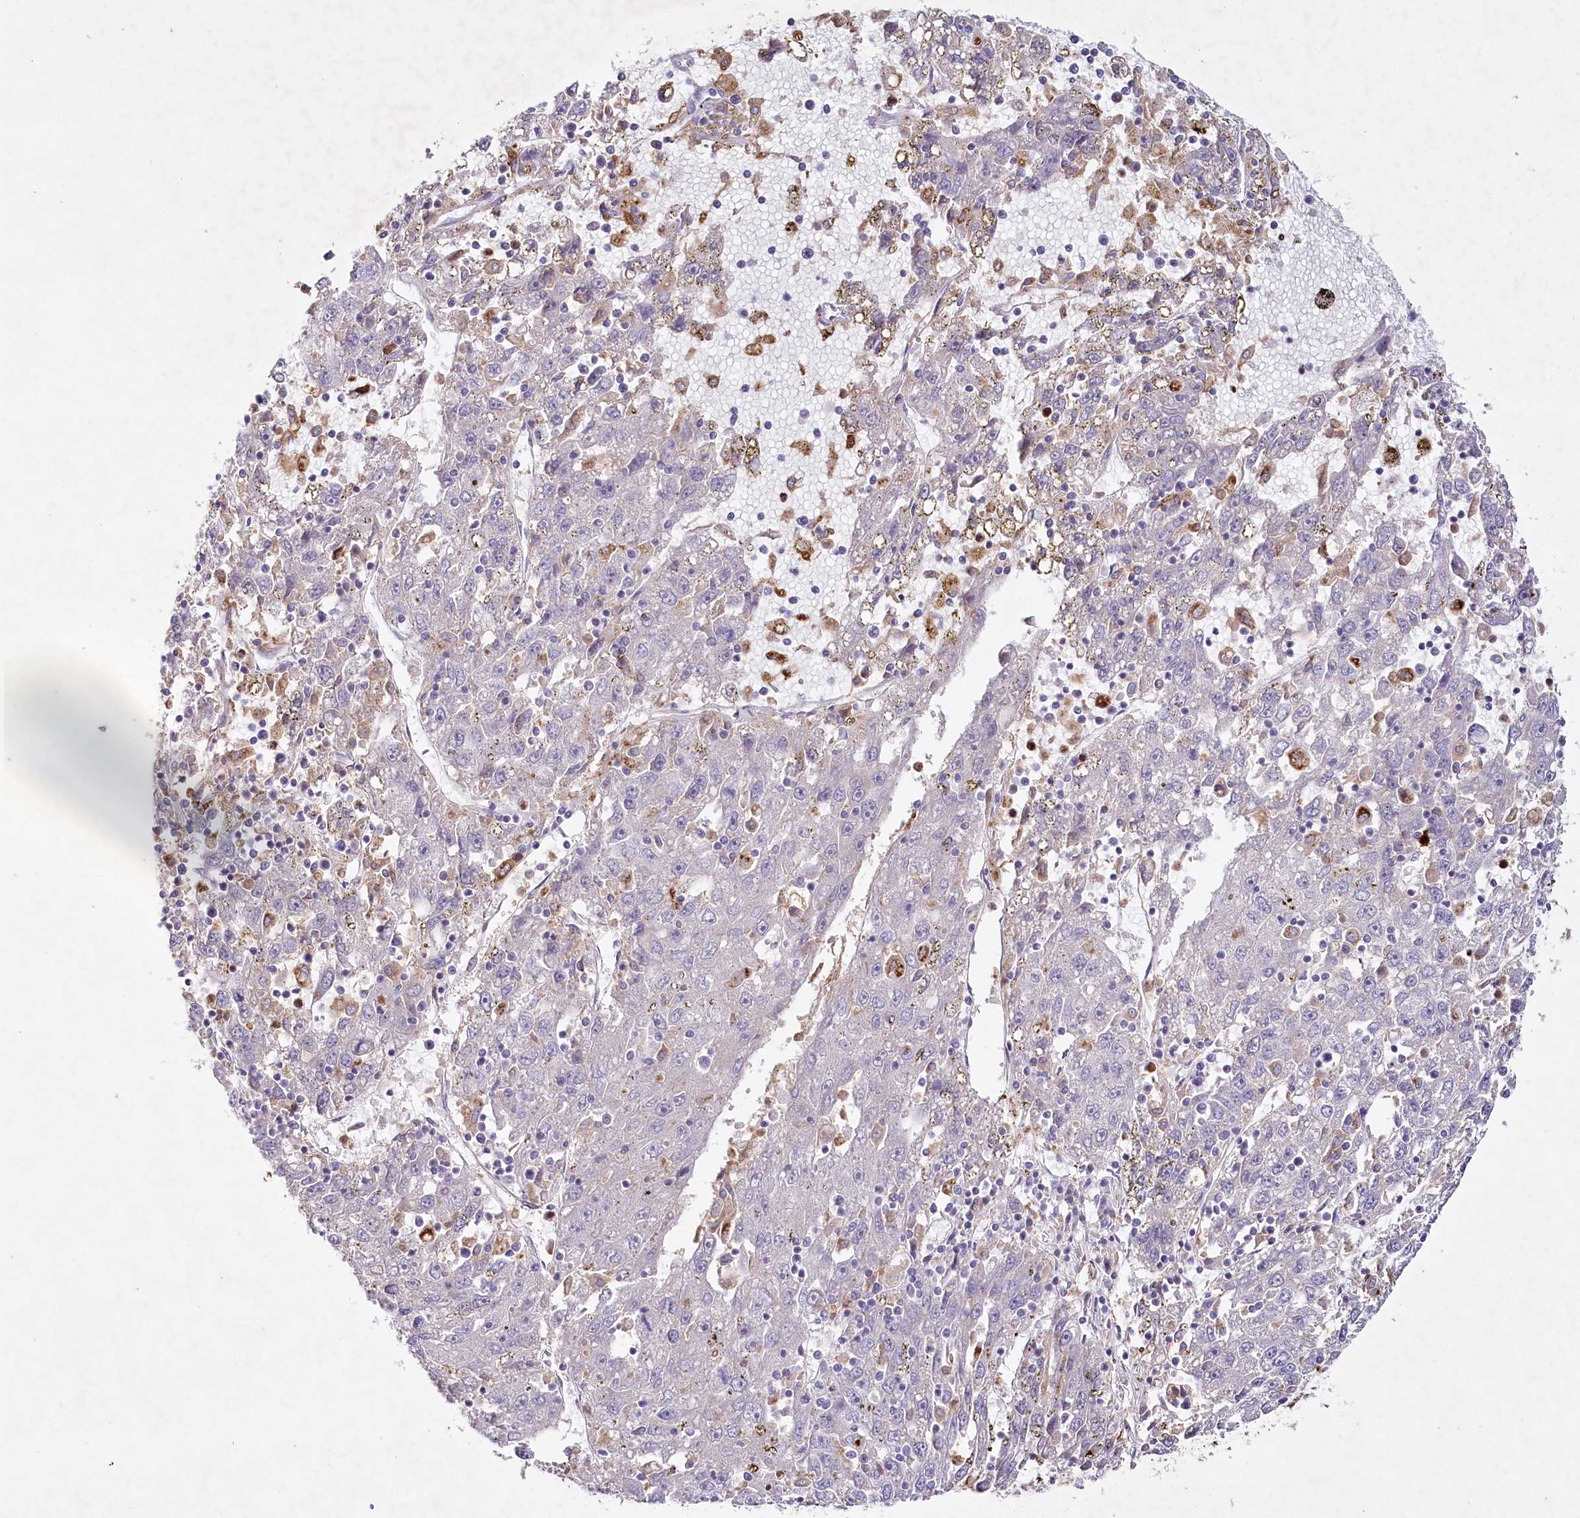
{"staining": {"intensity": "negative", "quantity": "none", "location": "none"}, "tissue": "liver cancer", "cell_type": "Tumor cells", "image_type": "cancer", "snomed": [{"axis": "morphology", "description": "Carcinoma, Hepatocellular, NOS"}, {"axis": "topography", "description": "Liver"}], "caption": "High power microscopy histopathology image of an IHC image of liver cancer (hepatocellular carcinoma), revealing no significant expression in tumor cells. (DAB (3,3'-diaminobenzidine) IHC, high magnification).", "gene": "ALDH3B1", "patient": {"sex": "male", "age": 49}}